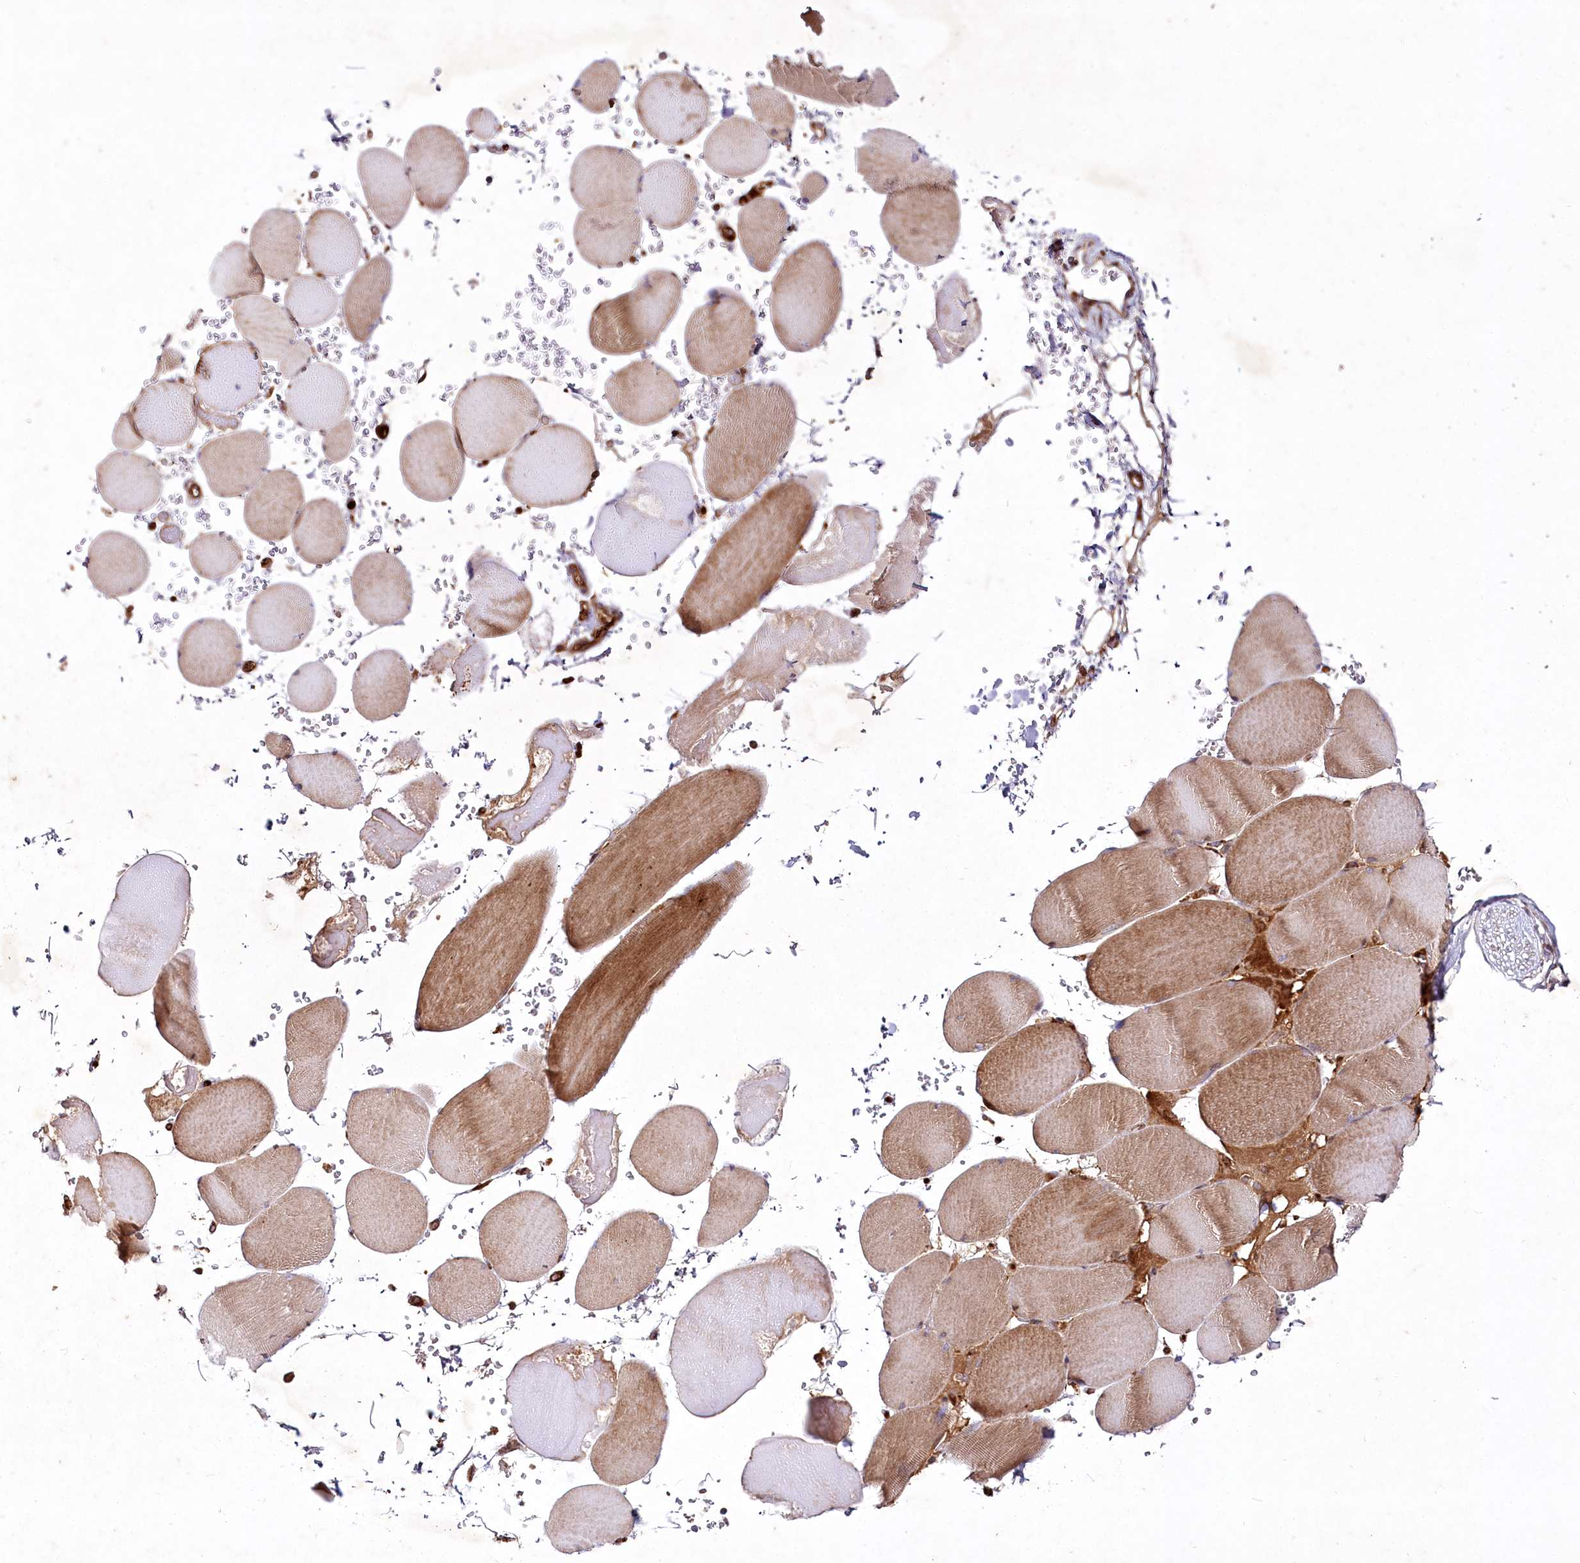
{"staining": {"intensity": "moderate", "quantity": "25%-75%", "location": "cytoplasmic/membranous"}, "tissue": "skeletal muscle", "cell_type": "Myocytes", "image_type": "normal", "snomed": [{"axis": "morphology", "description": "Normal tissue, NOS"}, {"axis": "topography", "description": "Skeletal muscle"}, {"axis": "topography", "description": "Head-Neck"}], "caption": "A histopathology image showing moderate cytoplasmic/membranous expression in about 25%-75% of myocytes in benign skeletal muscle, as visualized by brown immunohistochemical staining.", "gene": "PSTK", "patient": {"sex": "male", "age": 66}}